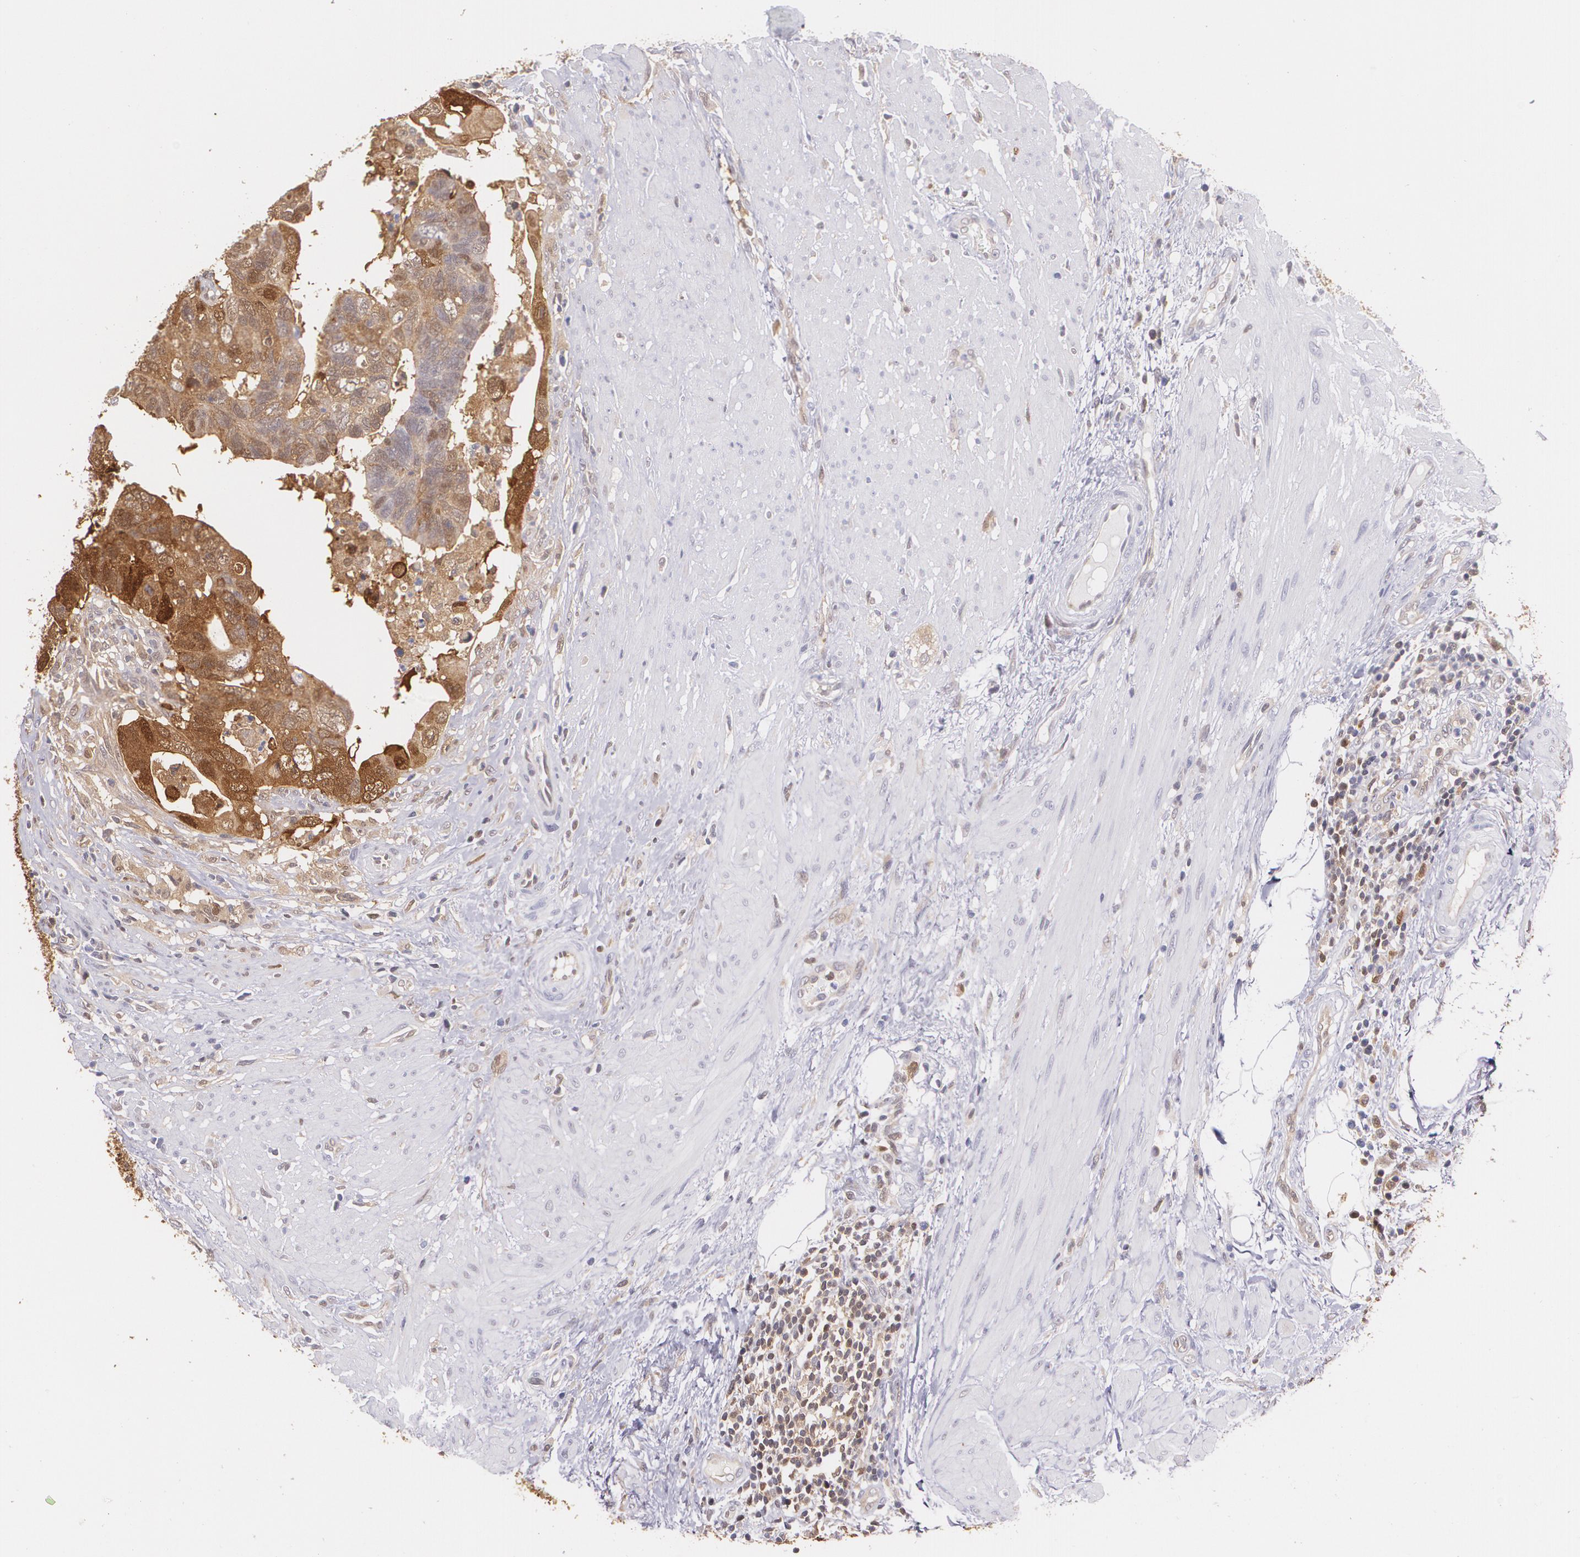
{"staining": {"intensity": "strong", "quantity": ">75%", "location": "cytoplasmic/membranous,nuclear"}, "tissue": "colorectal cancer", "cell_type": "Tumor cells", "image_type": "cancer", "snomed": [{"axis": "morphology", "description": "Adenocarcinoma, NOS"}, {"axis": "topography", "description": "Rectum"}], "caption": "Colorectal adenocarcinoma was stained to show a protein in brown. There is high levels of strong cytoplasmic/membranous and nuclear staining in approximately >75% of tumor cells. The staining was performed using DAB (3,3'-diaminobenzidine) to visualize the protein expression in brown, while the nuclei were stained in blue with hematoxylin (Magnification: 20x).", "gene": "HSPH1", "patient": {"sex": "male", "age": 53}}